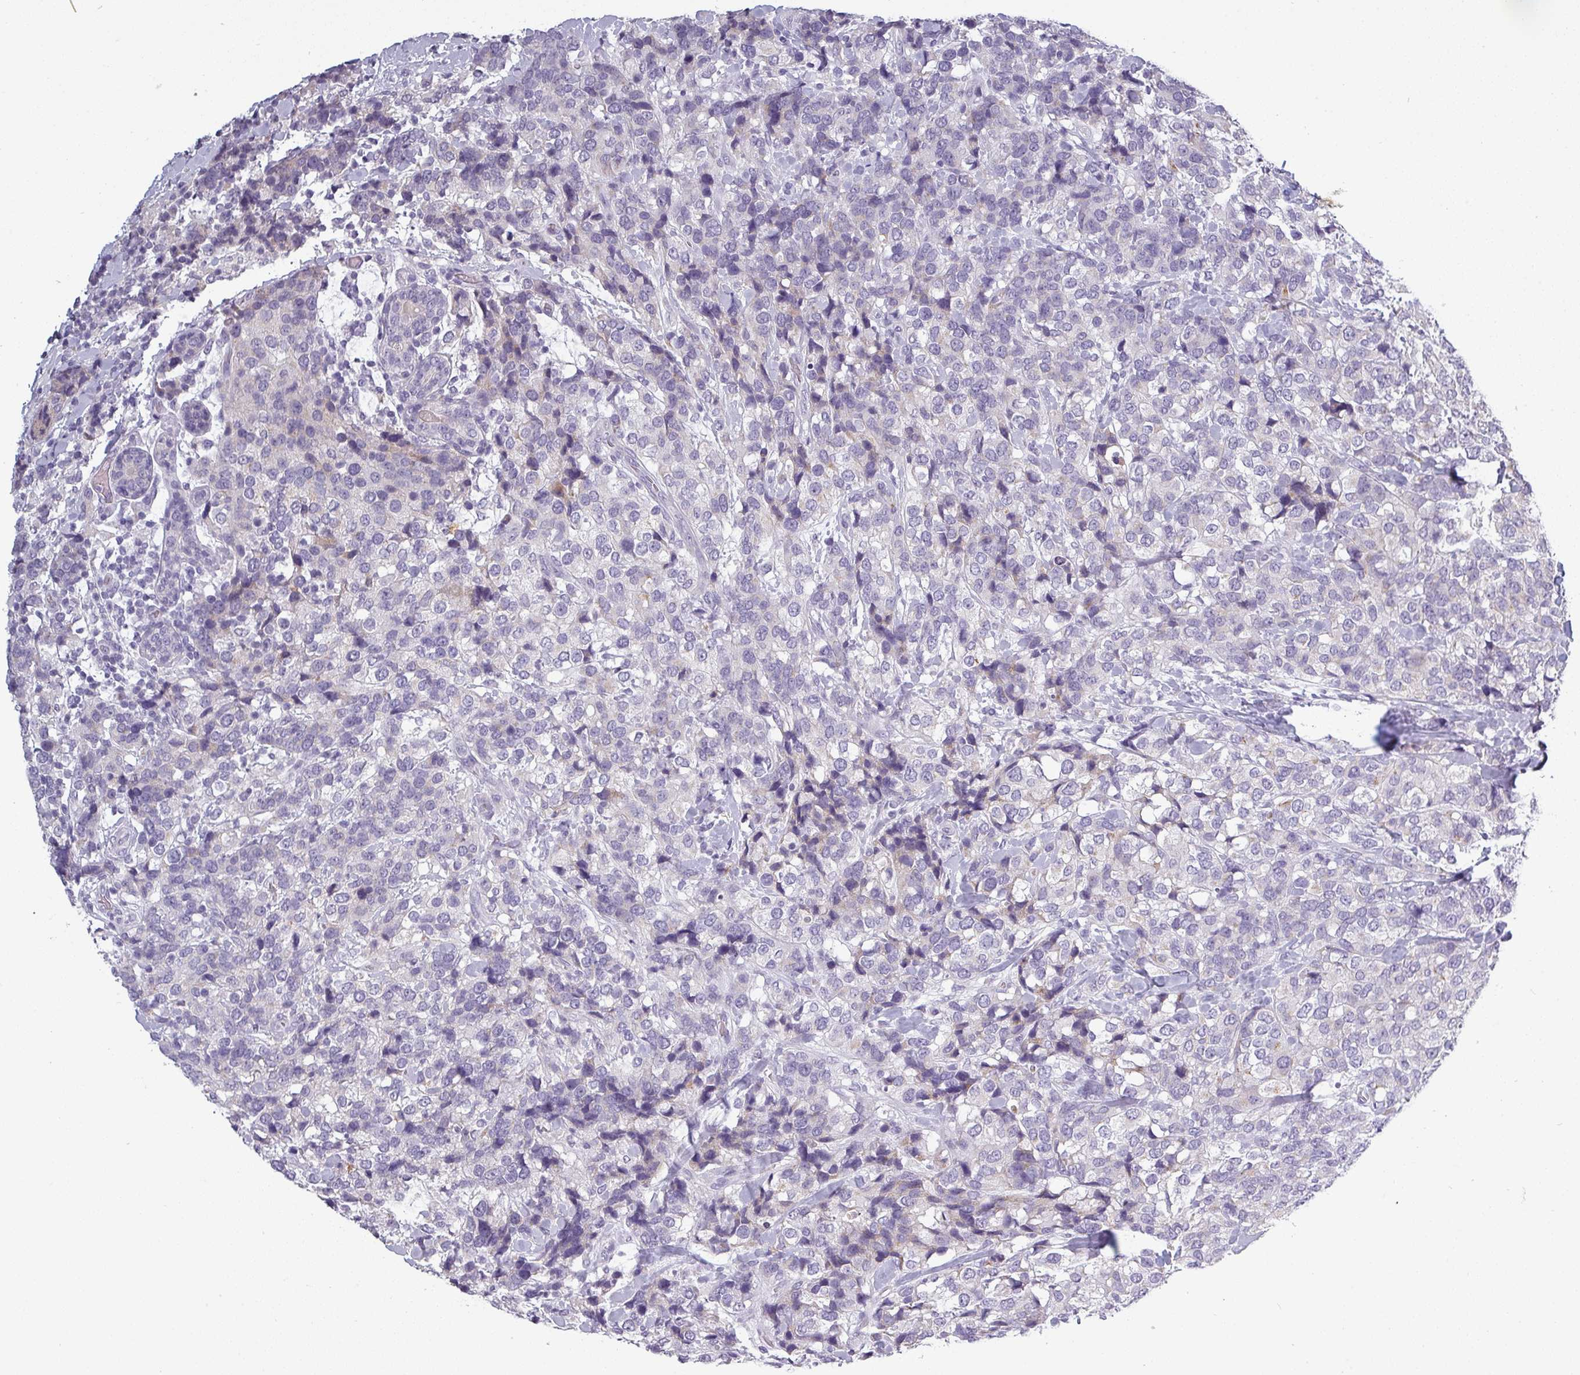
{"staining": {"intensity": "negative", "quantity": "none", "location": "none"}, "tissue": "breast cancer", "cell_type": "Tumor cells", "image_type": "cancer", "snomed": [{"axis": "morphology", "description": "Lobular carcinoma"}, {"axis": "topography", "description": "Breast"}], "caption": "The IHC micrograph has no significant positivity in tumor cells of breast cancer tissue. (Stains: DAB (3,3'-diaminobenzidine) immunohistochemistry (IHC) with hematoxylin counter stain, Microscopy: brightfield microscopy at high magnification).", "gene": "SLC26A9", "patient": {"sex": "female", "age": 59}}